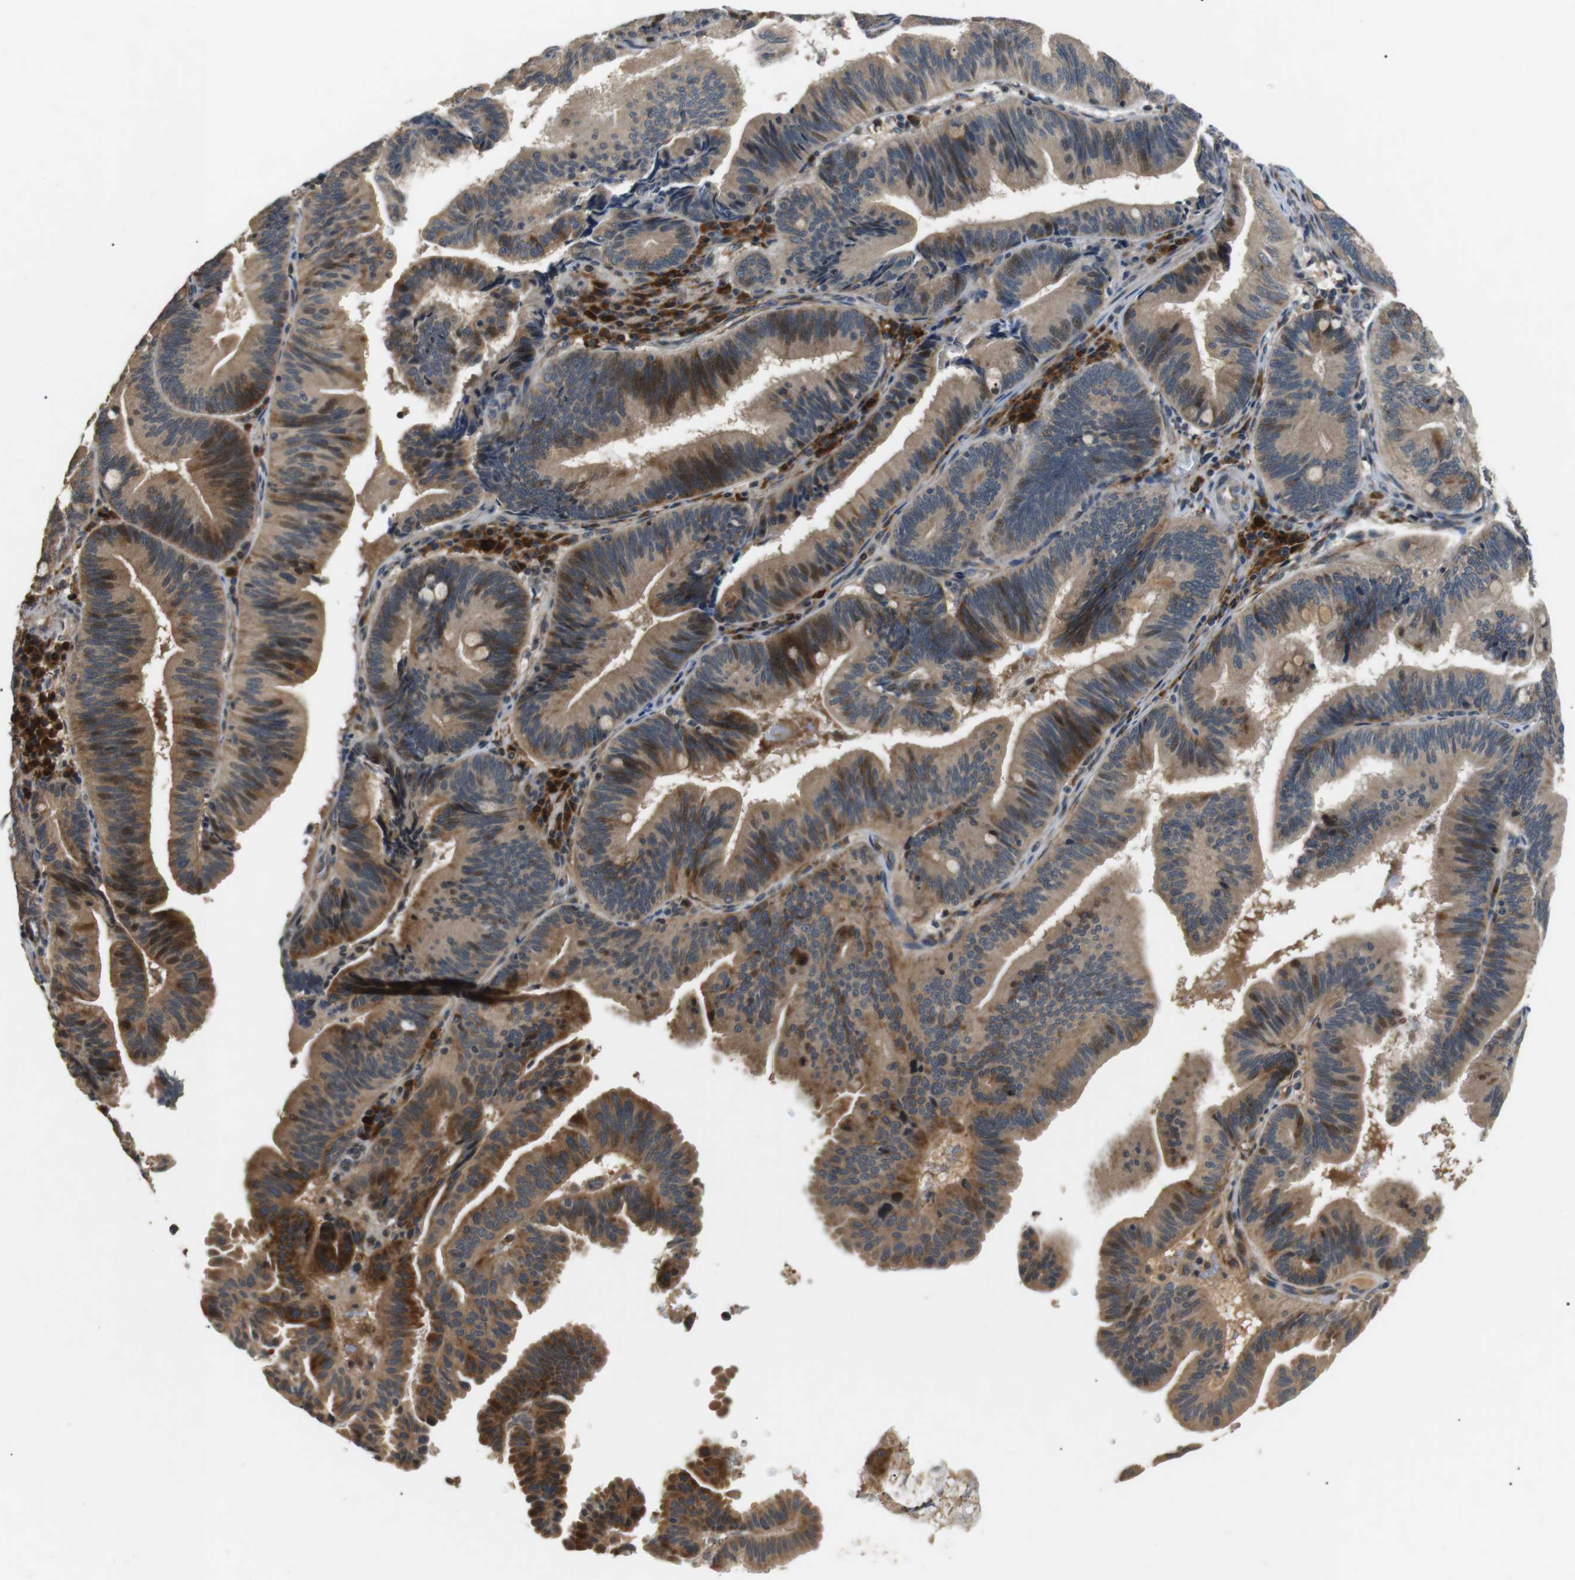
{"staining": {"intensity": "moderate", "quantity": ">75%", "location": "cytoplasmic/membranous"}, "tissue": "pancreatic cancer", "cell_type": "Tumor cells", "image_type": "cancer", "snomed": [{"axis": "morphology", "description": "Adenocarcinoma, NOS"}, {"axis": "topography", "description": "Pancreas"}], "caption": "A brown stain labels moderate cytoplasmic/membranous positivity of a protein in pancreatic cancer (adenocarcinoma) tumor cells.", "gene": "HSPA13", "patient": {"sex": "male", "age": 82}}